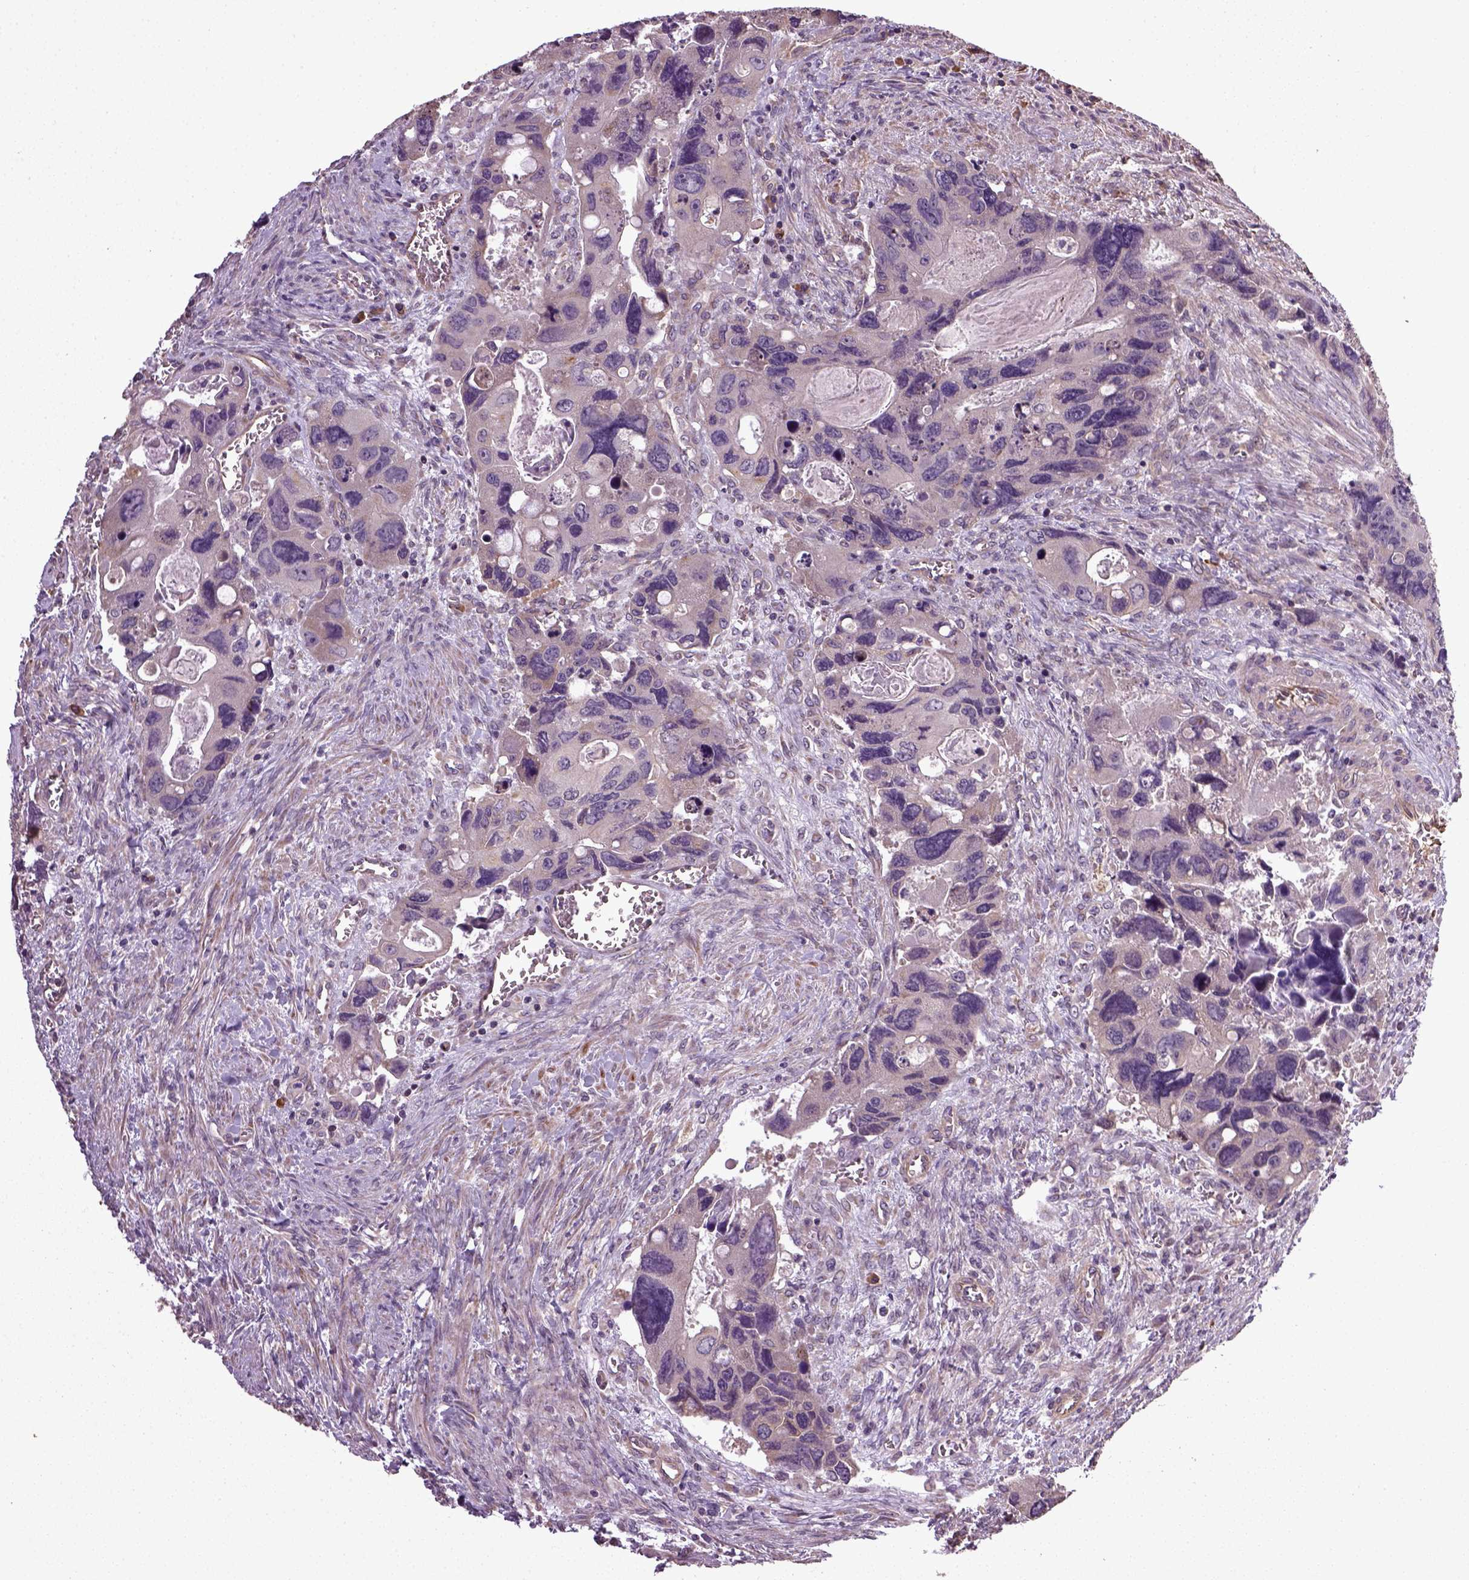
{"staining": {"intensity": "negative", "quantity": "none", "location": "none"}, "tissue": "colorectal cancer", "cell_type": "Tumor cells", "image_type": "cancer", "snomed": [{"axis": "morphology", "description": "Adenocarcinoma, NOS"}, {"axis": "topography", "description": "Rectum"}], "caption": "IHC histopathology image of human colorectal cancer (adenocarcinoma) stained for a protein (brown), which demonstrates no positivity in tumor cells.", "gene": "TPRG1", "patient": {"sex": "male", "age": 62}}